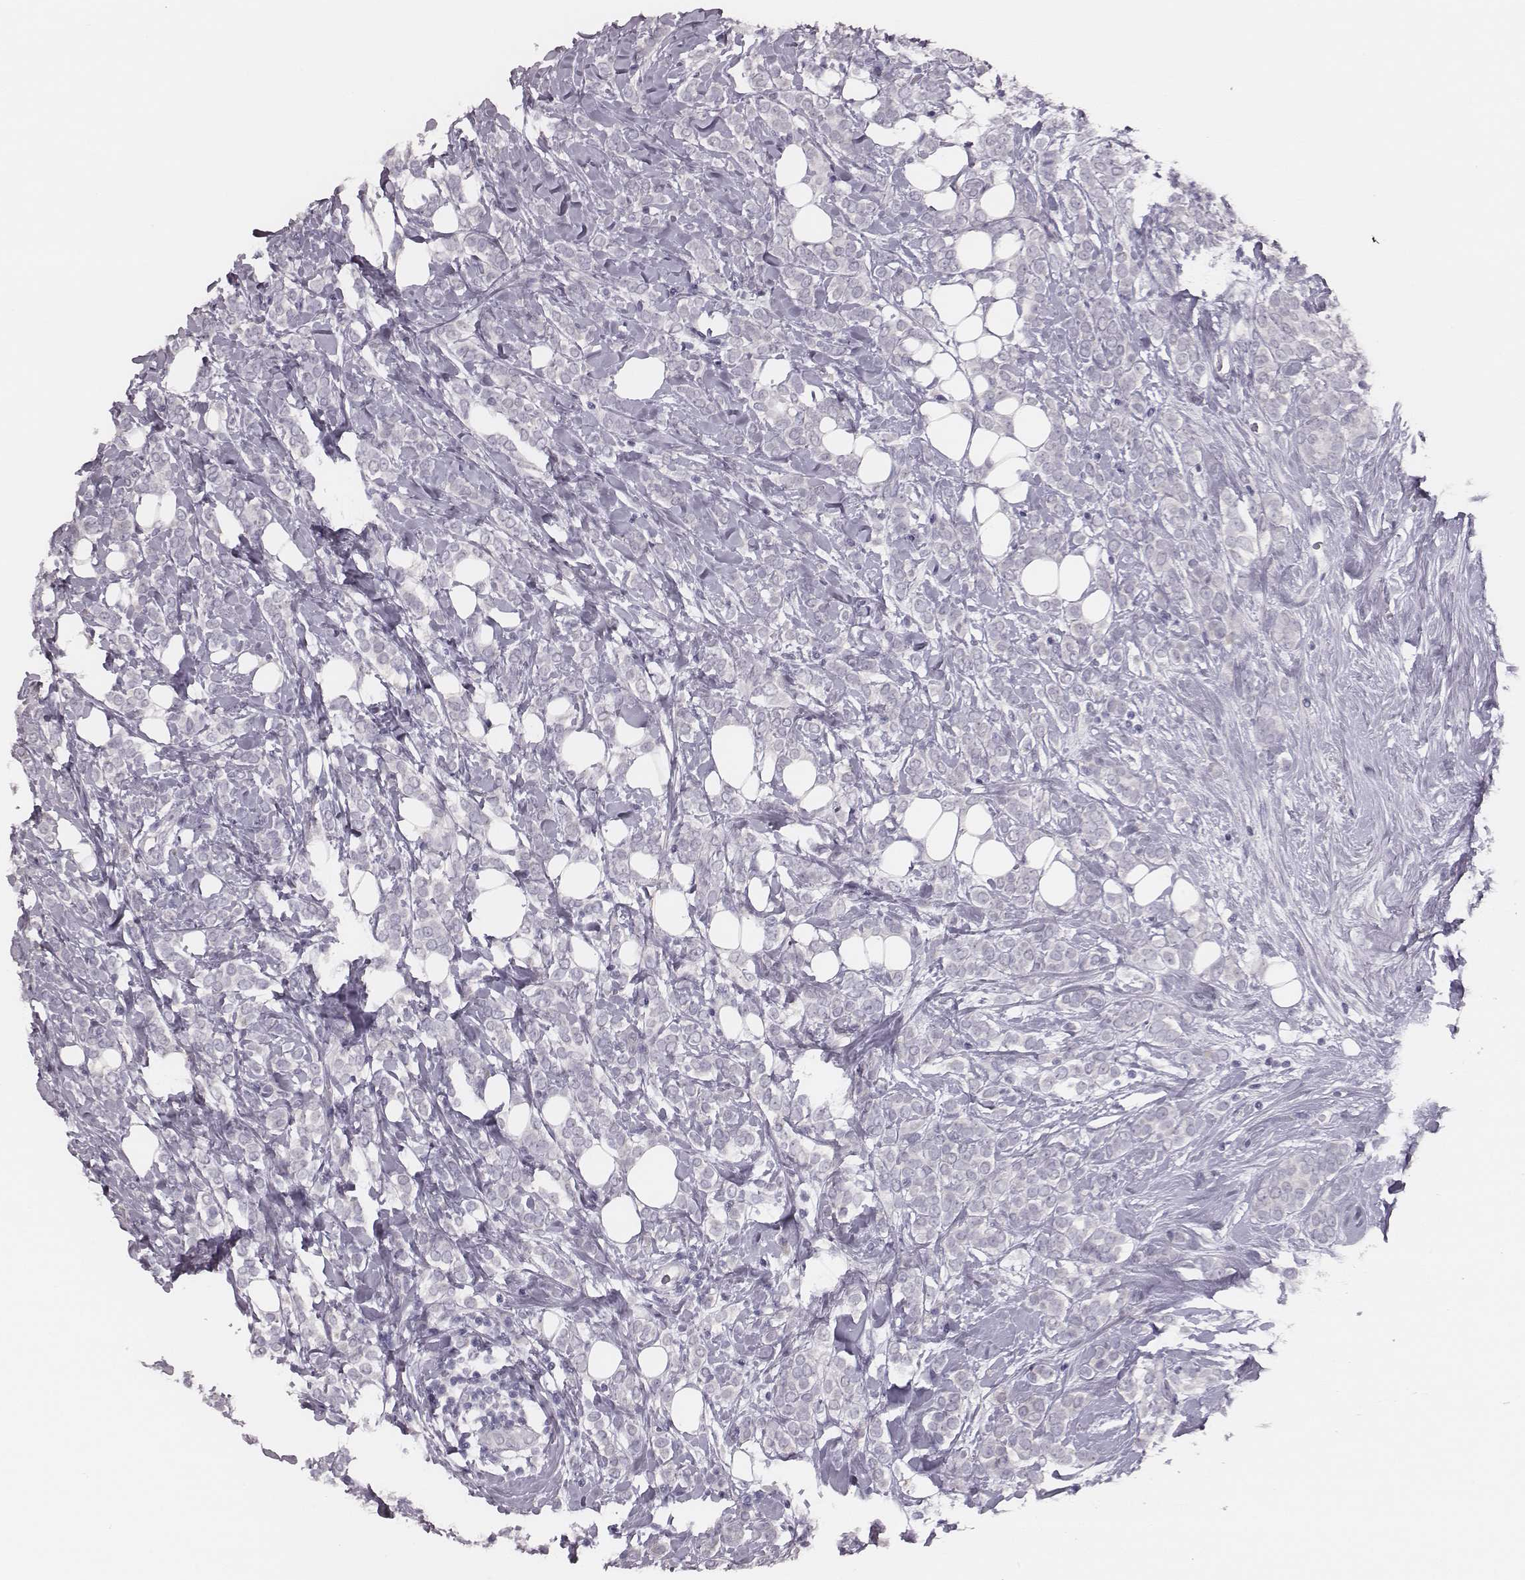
{"staining": {"intensity": "negative", "quantity": "none", "location": "none"}, "tissue": "breast cancer", "cell_type": "Tumor cells", "image_type": "cancer", "snomed": [{"axis": "morphology", "description": "Lobular carcinoma"}, {"axis": "topography", "description": "Breast"}], "caption": "Tumor cells are negative for brown protein staining in lobular carcinoma (breast).", "gene": "ADGRF4", "patient": {"sex": "female", "age": 49}}